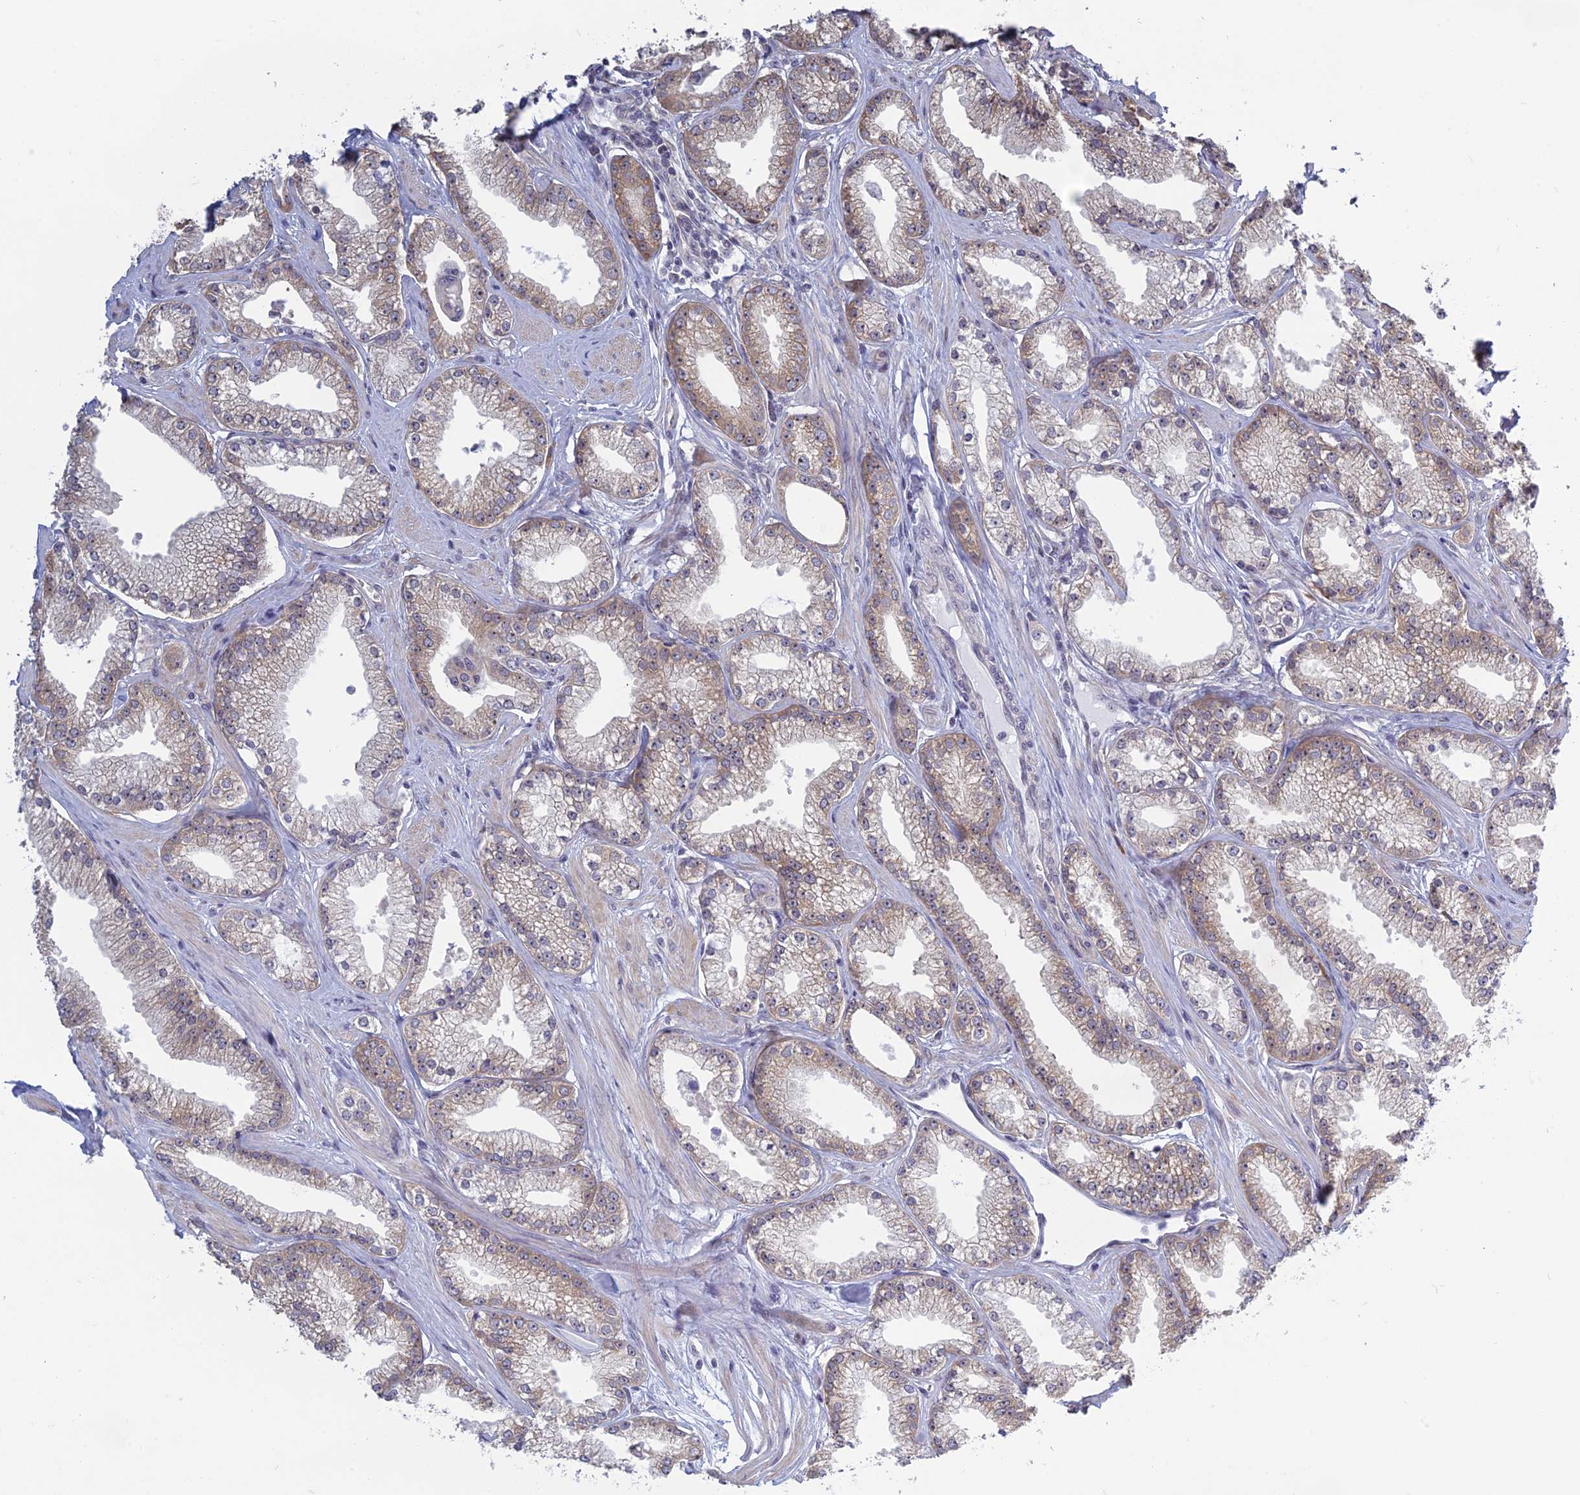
{"staining": {"intensity": "weak", "quantity": "<25%", "location": "cytoplasmic/membranous"}, "tissue": "prostate cancer", "cell_type": "Tumor cells", "image_type": "cancer", "snomed": [{"axis": "morphology", "description": "Adenocarcinoma, High grade"}, {"axis": "topography", "description": "Prostate"}], "caption": "Tumor cells show no significant staining in prostate cancer (adenocarcinoma (high-grade)). Nuclei are stained in blue.", "gene": "RPS19BP1", "patient": {"sex": "male", "age": 67}}